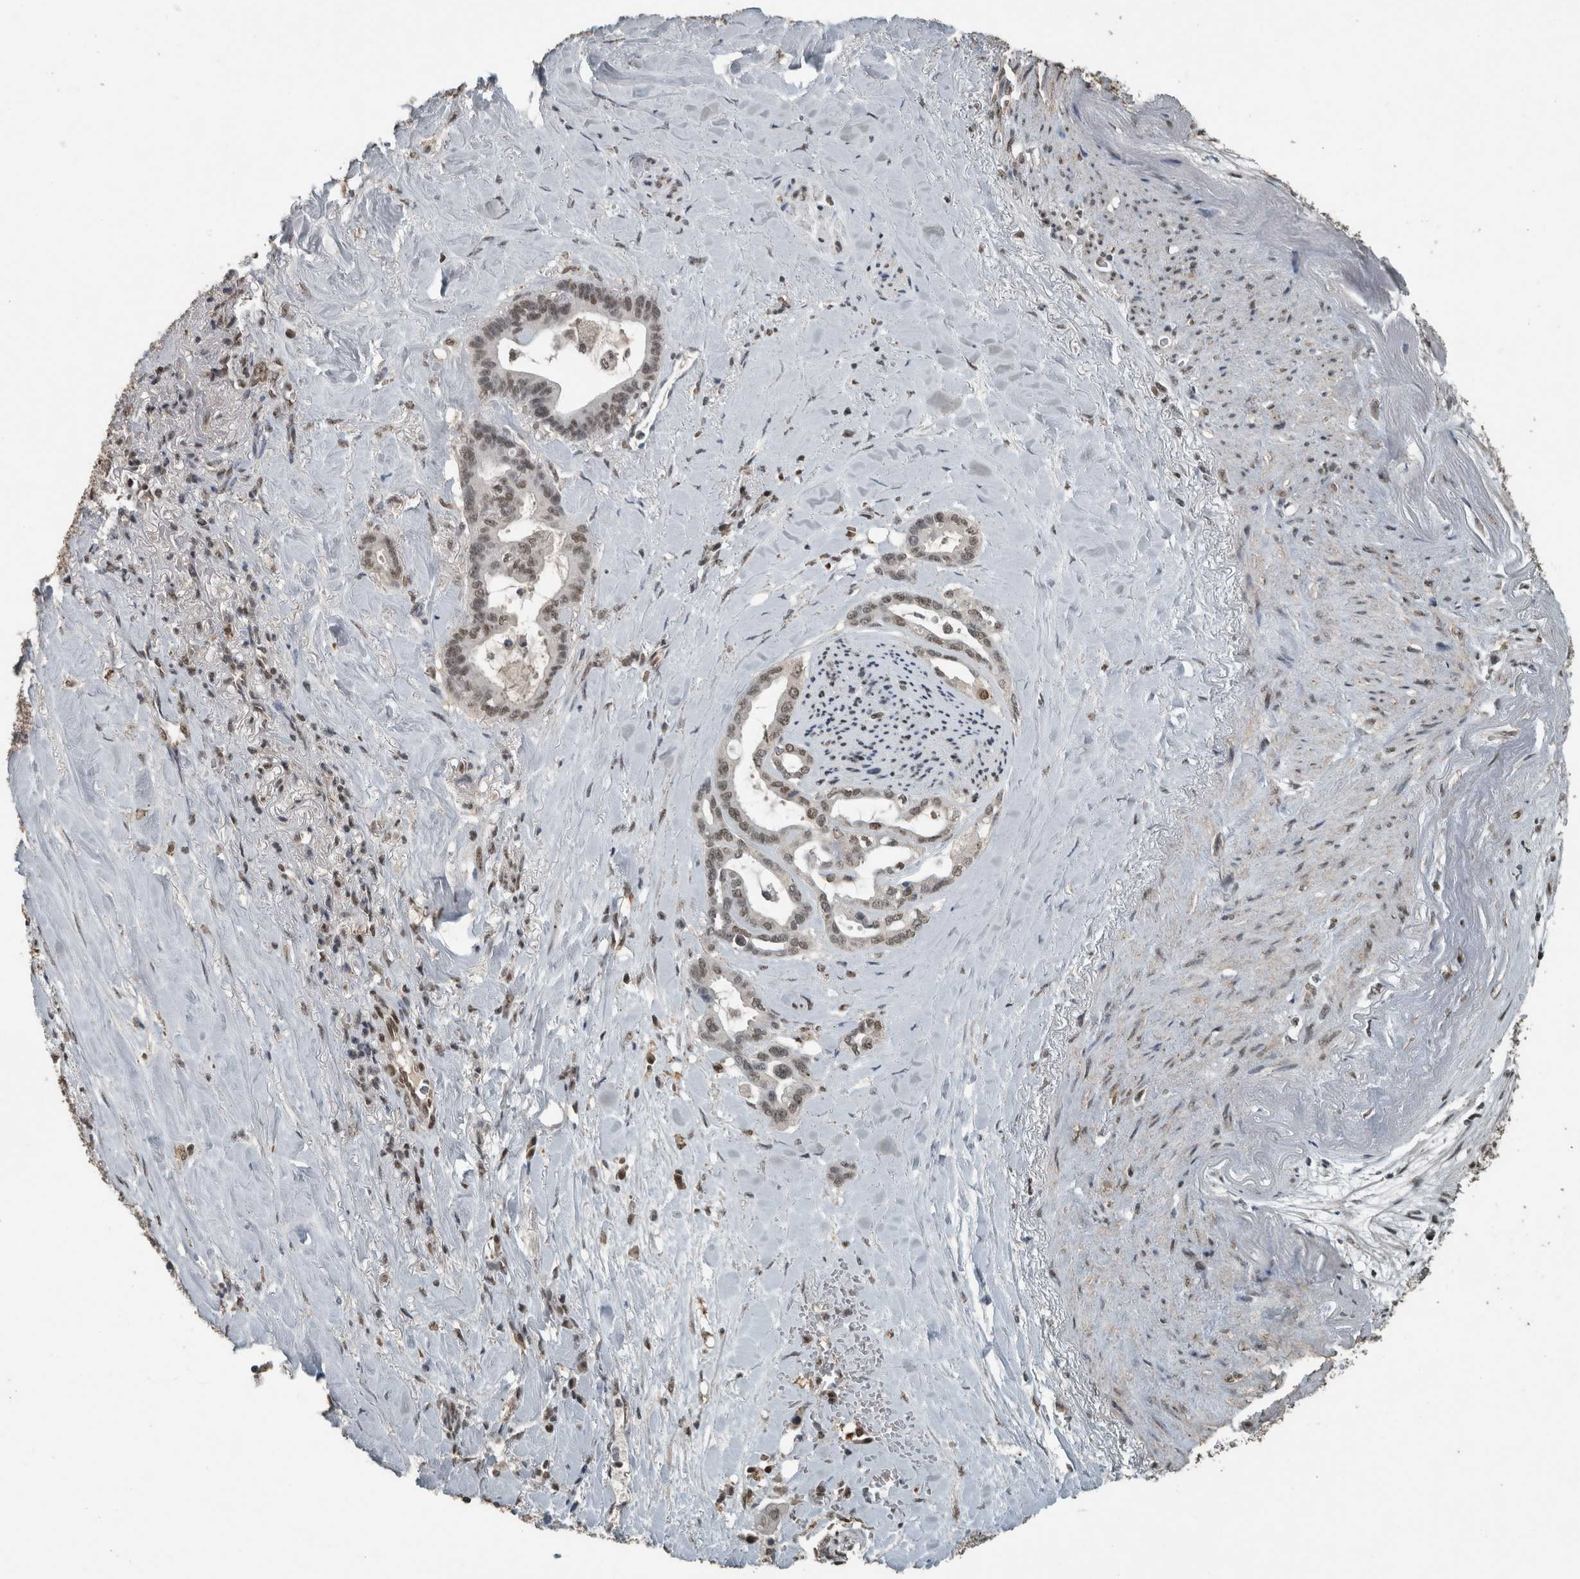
{"staining": {"intensity": "weak", "quantity": ">75%", "location": "nuclear"}, "tissue": "pancreatic cancer", "cell_type": "Tumor cells", "image_type": "cancer", "snomed": [{"axis": "morphology", "description": "Adenocarcinoma, NOS"}, {"axis": "topography", "description": "Pancreas"}], "caption": "This photomicrograph reveals immunohistochemistry staining of adenocarcinoma (pancreatic), with low weak nuclear positivity in about >75% of tumor cells.", "gene": "ZNF24", "patient": {"sex": "male", "age": 70}}